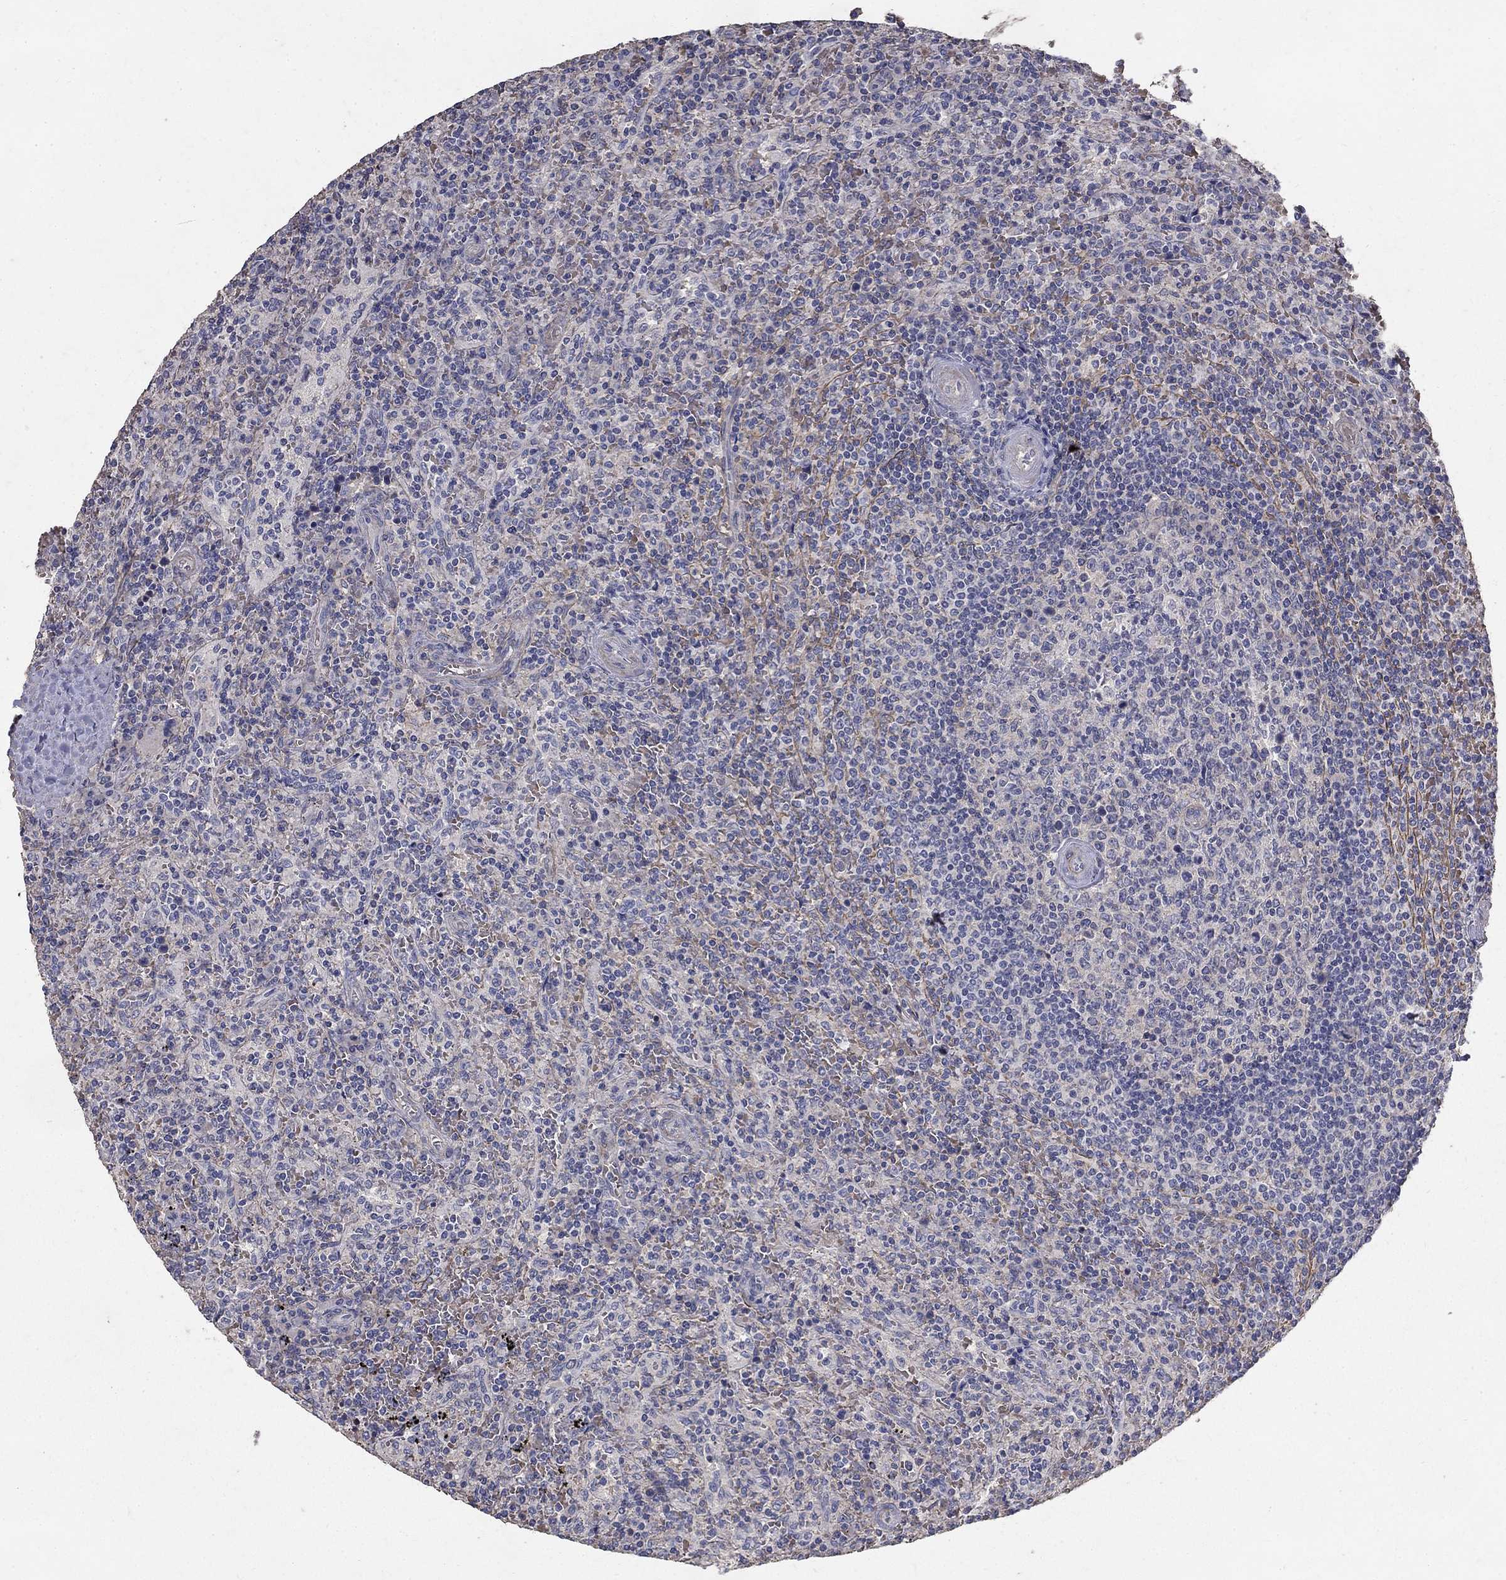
{"staining": {"intensity": "negative", "quantity": "none", "location": "none"}, "tissue": "lymphoma", "cell_type": "Tumor cells", "image_type": "cancer", "snomed": [{"axis": "morphology", "description": "Malignant lymphoma, non-Hodgkin's type, Low grade"}, {"axis": "topography", "description": "Spleen"}], "caption": "Malignant lymphoma, non-Hodgkin's type (low-grade) was stained to show a protein in brown. There is no significant expression in tumor cells.", "gene": "MPP2", "patient": {"sex": "male", "age": 62}}